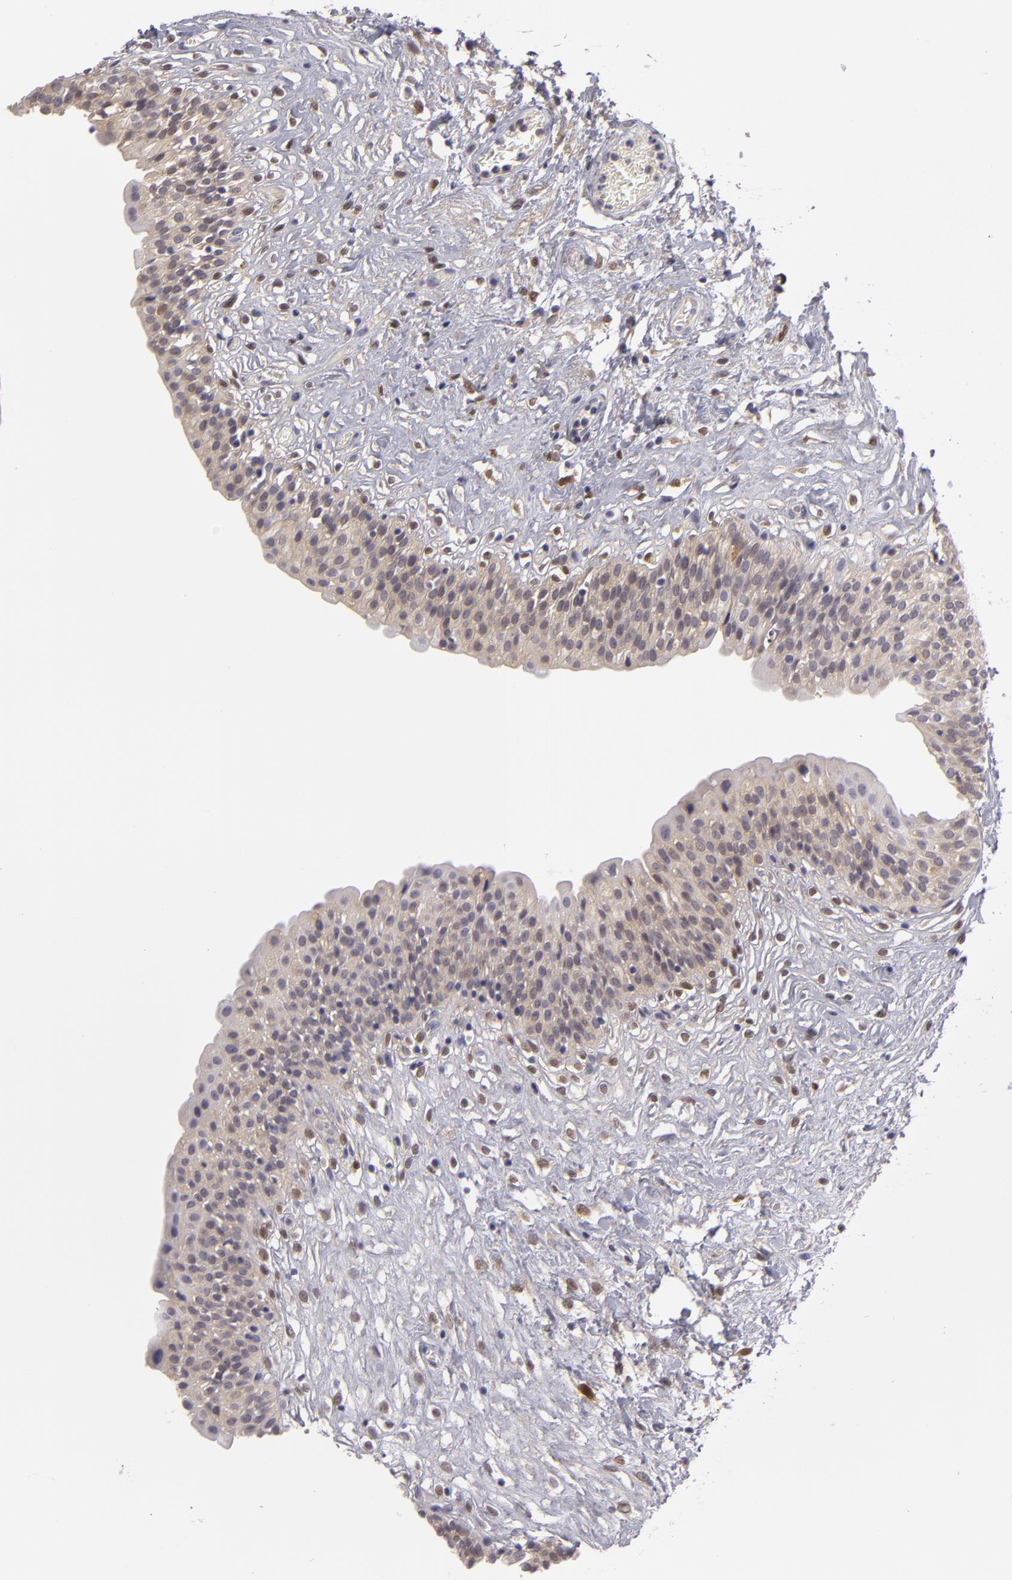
{"staining": {"intensity": "weak", "quantity": ">75%", "location": "cytoplasmic/membranous,nuclear"}, "tissue": "urinary bladder", "cell_type": "Urothelial cells", "image_type": "normal", "snomed": [{"axis": "morphology", "description": "Adenocarcinoma, NOS"}, {"axis": "topography", "description": "Urinary bladder"}], "caption": "This is a micrograph of immunohistochemistry staining of normal urinary bladder, which shows weak expression in the cytoplasmic/membranous,nuclear of urothelial cells.", "gene": "EFS", "patient": {"sex": "male", "age": 61}}